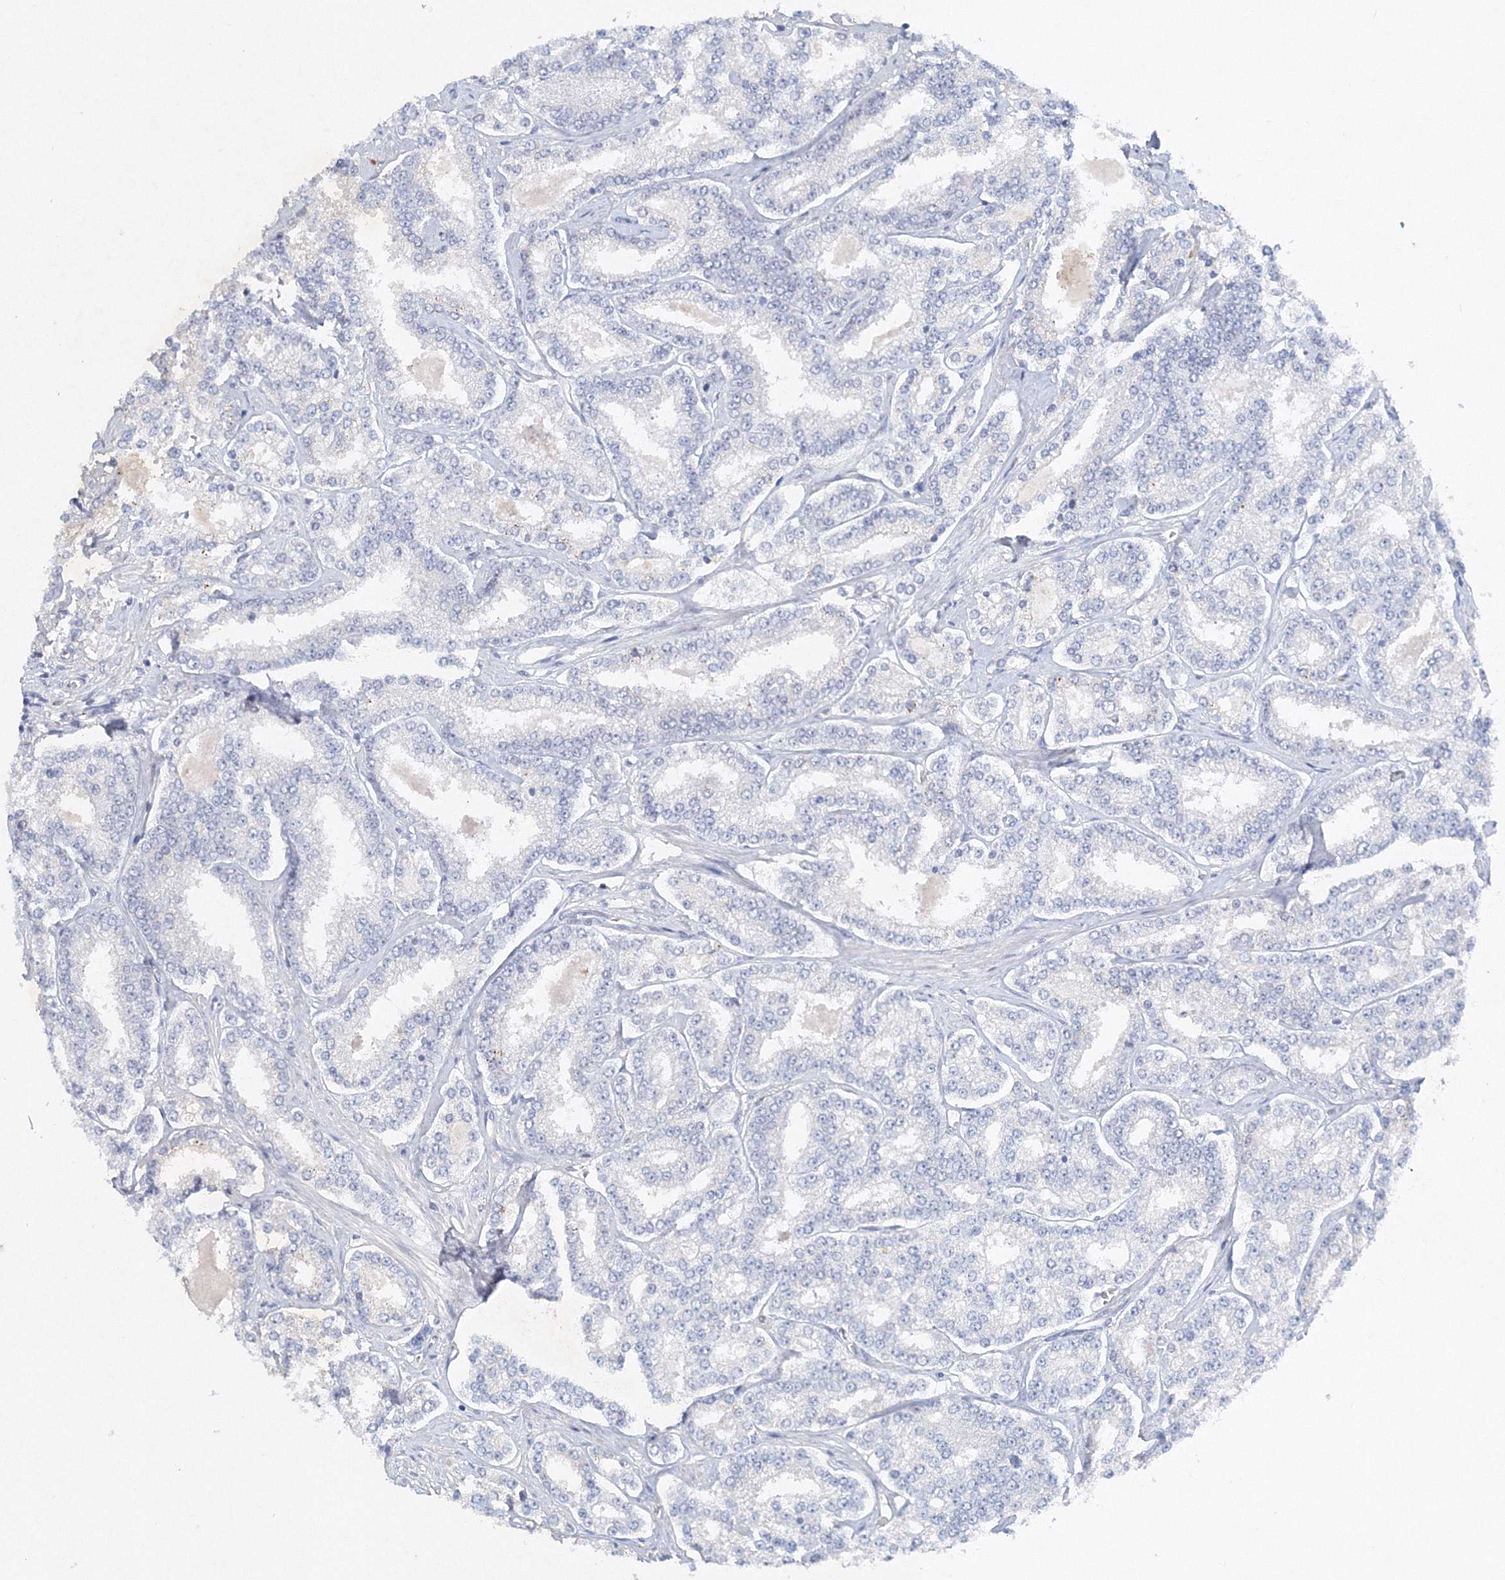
{"staining": {"intensity": "negative", "quantity": "none", "location": "none"}, "tissue": "prostate cancer", "cell_type": "Tumor cells", "image_type": "cancer", "snomed": [{"axis": "morphology", "description": "Normal tissue, NOS"}, {"axis": "morphology", "description": "Adenocarcinoma, High grade"}, {"axis": "topography", "description": "Prostate"}], "caption": "High power microscopy micrograph of an IHC photomicrograph of prostate adenocarcinoma (high-grade), revealing no significant expression in tumor cells.", "gene": "SH3BP5", "patient": {"sex": "male", "age": 83}}